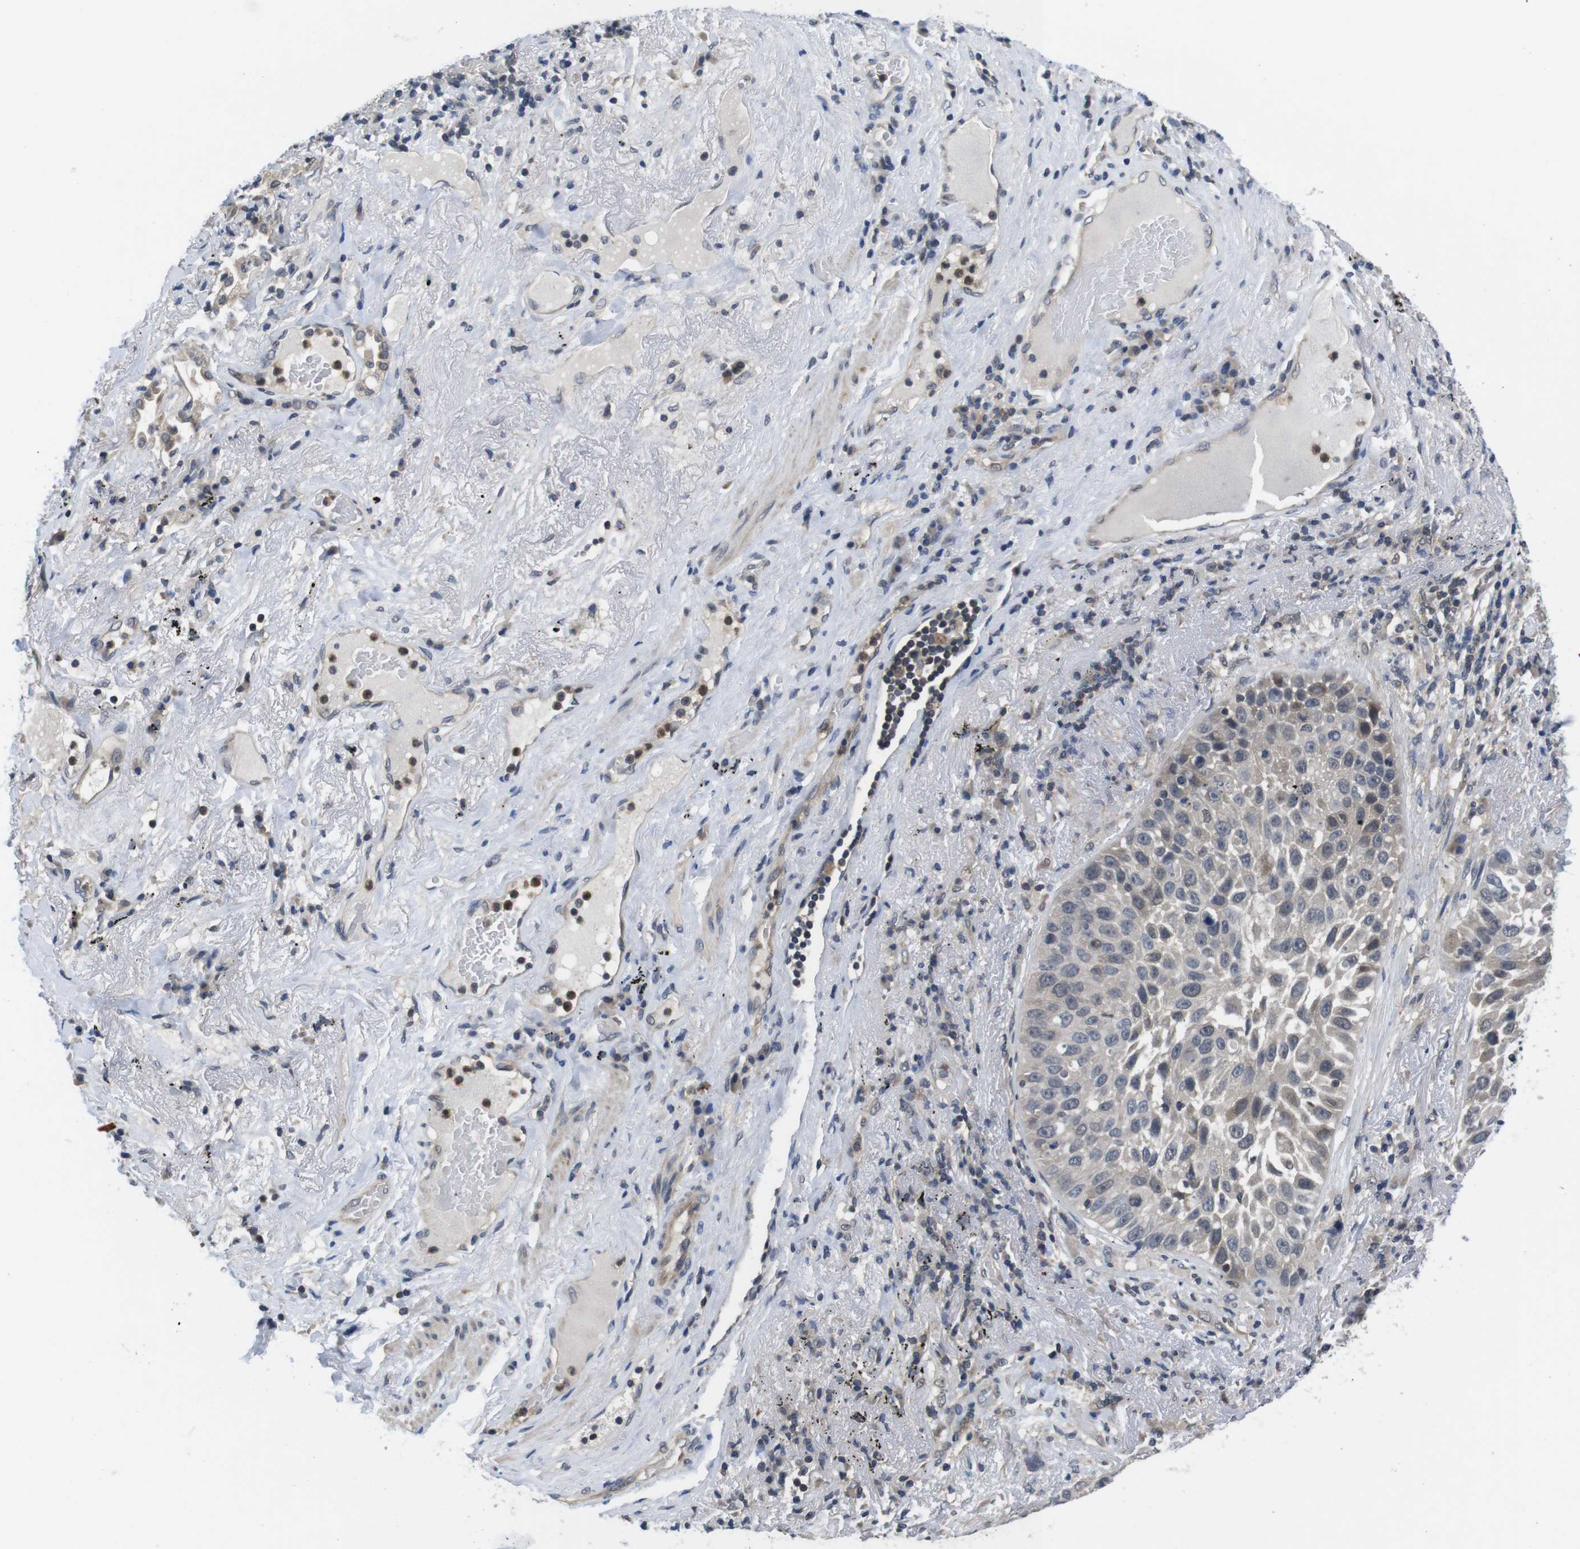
{"staining": {"intensity": "weak", "quantity": "<25%", "location": "cytoplasmic/membranous"}, "tissue": "lung cancer", "cell_type": "Tumor cells", "image_type": "cancer", "snomed": [{"axis": "morphology", "description": "Squamous cell carcinoma, NOS"}, {"axis": "topography", "description": "Lung"}], "caption": "Immunohistochemistry (IHC) of lung squamous cell carcinoma demonstrates no staining in tumor cells.", "gene": "FADD", "patient": {"sex": "male", "age": 57}}